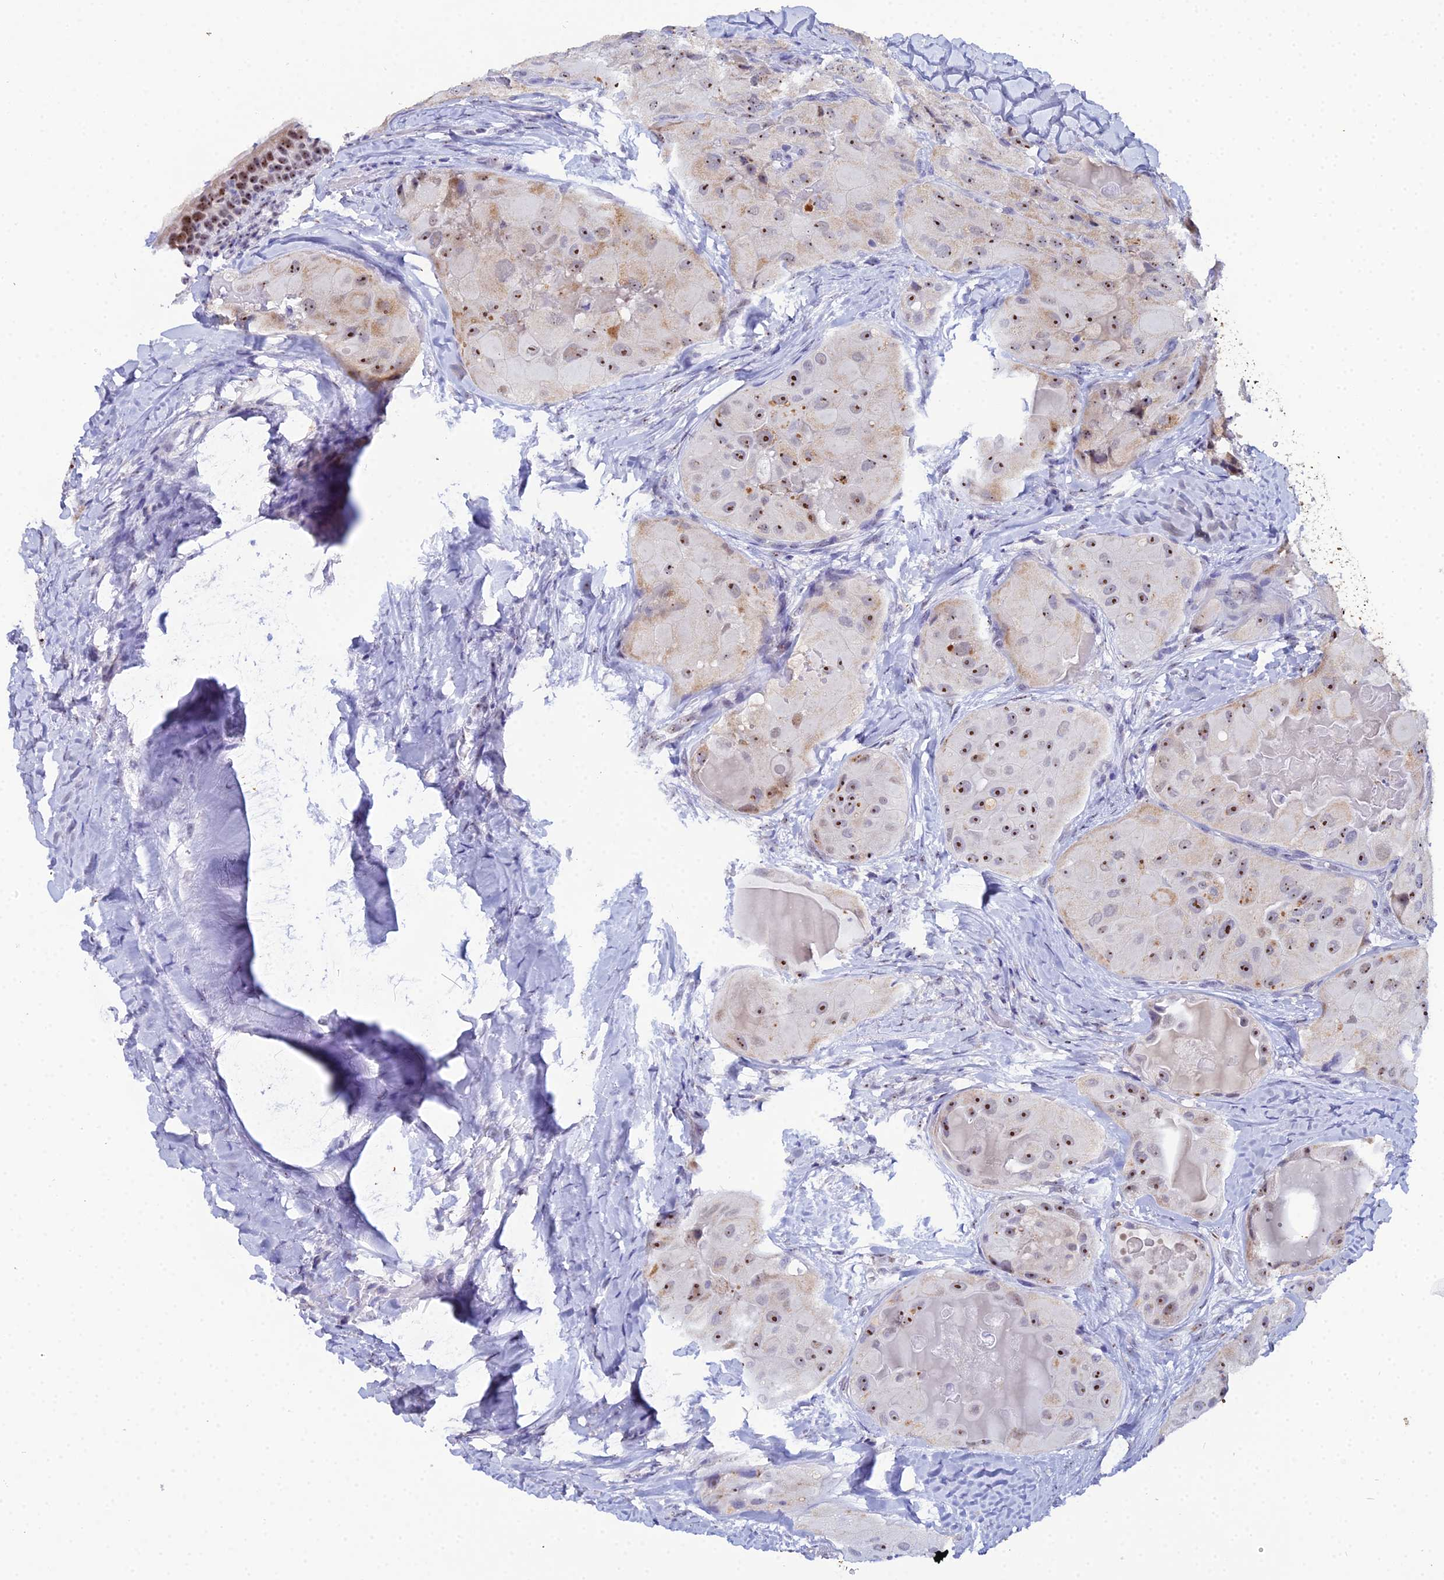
{"staining": {"intensity": "moderate", "quantity": ">75%", "location": "nuclear"}, "tissue": "thyroid cancer", "cell_type": "Tumor cells", "image_type": "cancer", "snomed": [{"axis": "morphology", "description": "Normal tissue, NOS"}, {"axis": "morphology", "description": "Papillary adenocarcinoma, NOS"}, {"axis": "topography", "description": "Thyroid gland"}], "caption": "Human thyroid cancer (papillary adenocarcinoma) stained with a protein marker displays moderate staining in tumor cells.", "gene": "PLPP4", "patient": {"sex": "female", "age": 59}}